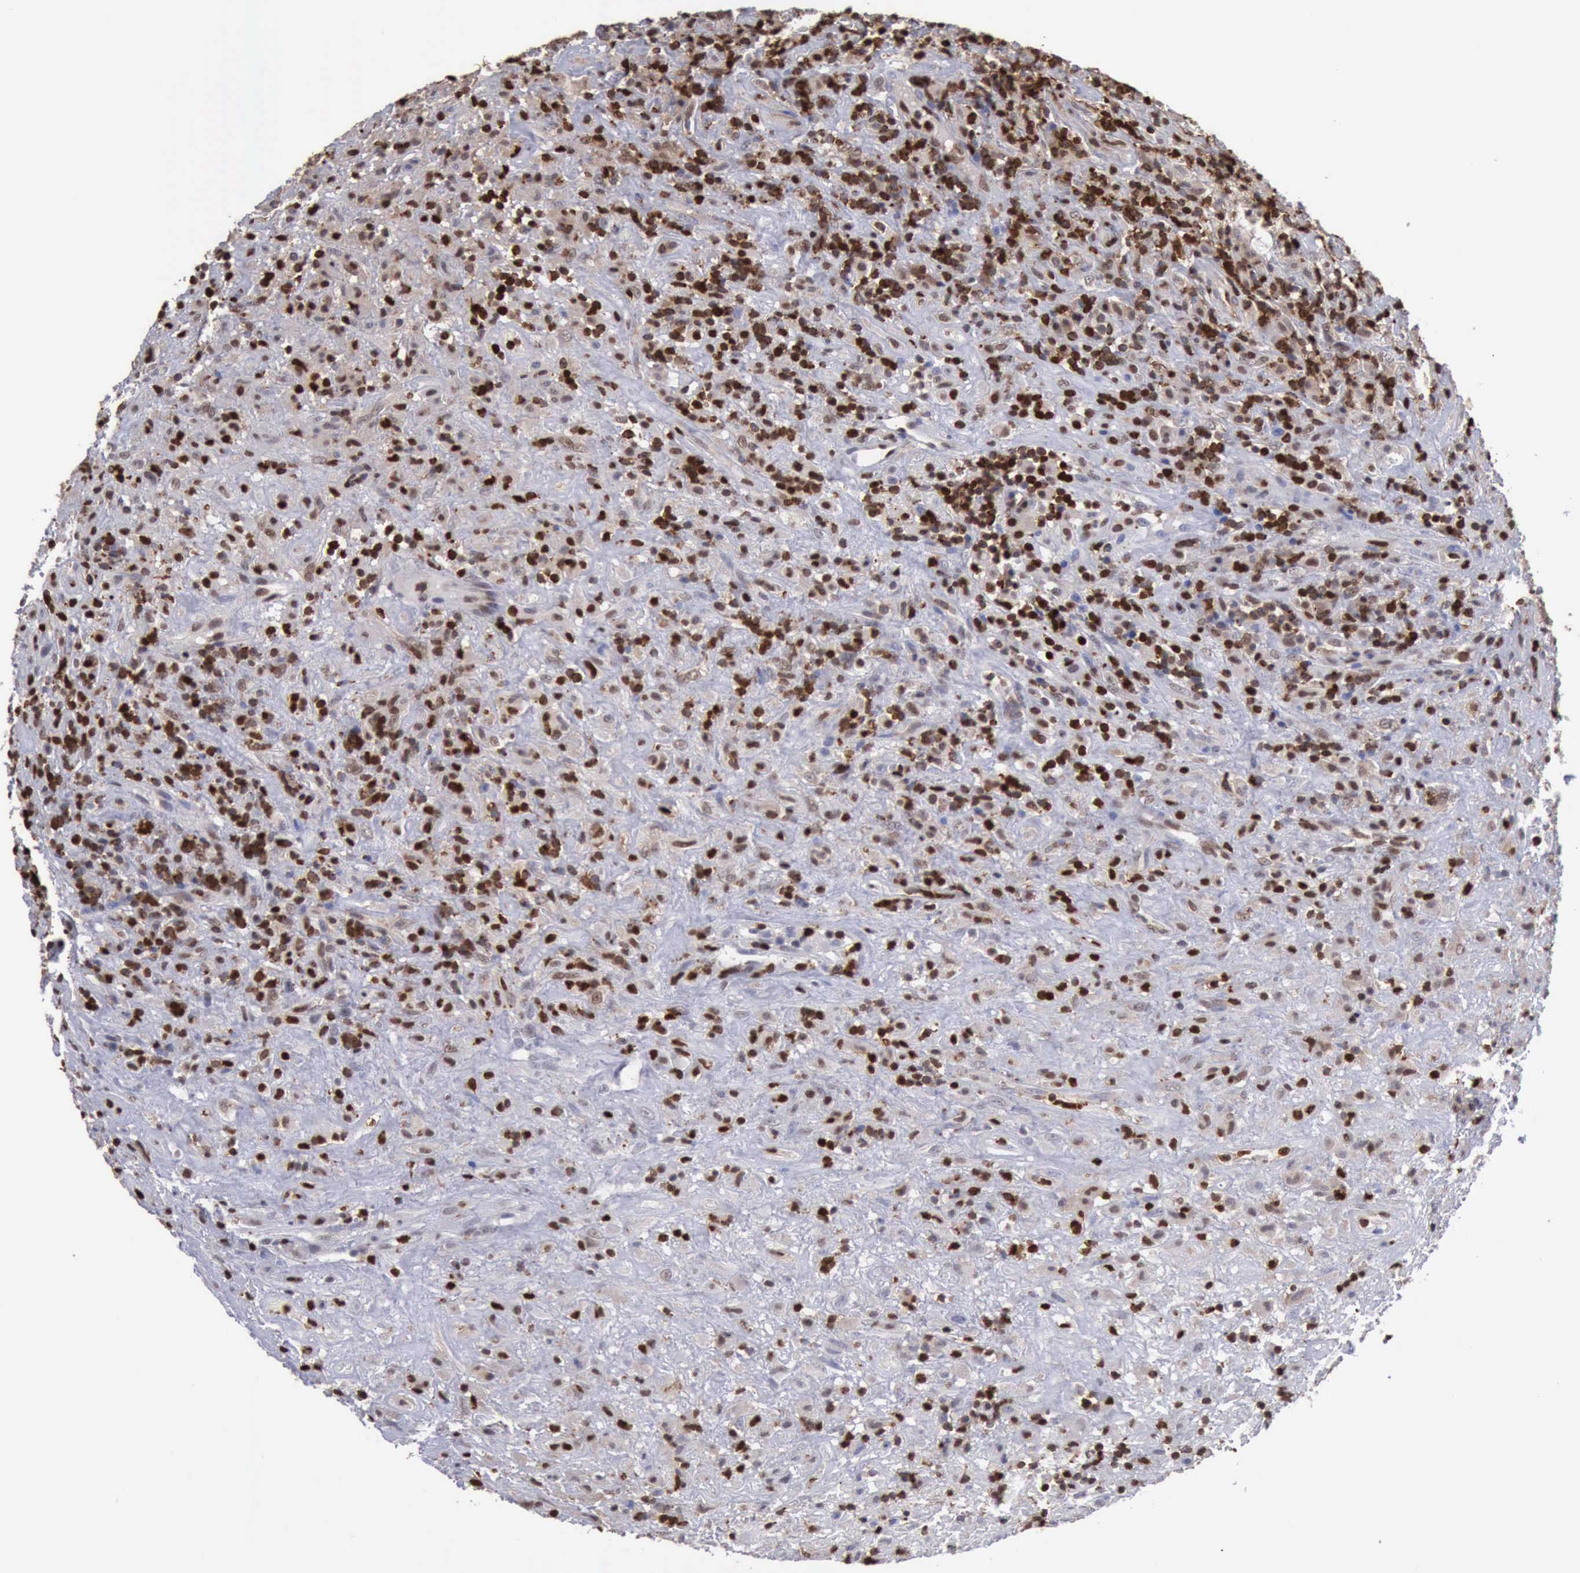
{"staining": {"intensity": "strong", "quantity": "25%-75%", "location": "cytoplasmic/membranous,nuclear"}, "tissue": "lymphoma", "cell_type": "Tumor cells", "image_type": "cancer", "snomed": [{"axis": "morphology", "description": "Hodgkin's disease, NOS"}, {"axis": "topography", "description": "Lymph node"}], "caption": "Brown immunohistochemical staining in lymphoma demonstrates strong cytoplasmic/membranous and nuclear positivity in about 25%-75% of tumor cells.", "gene": "PDCD4", "patient": {"sex": "male", "age": 46}}